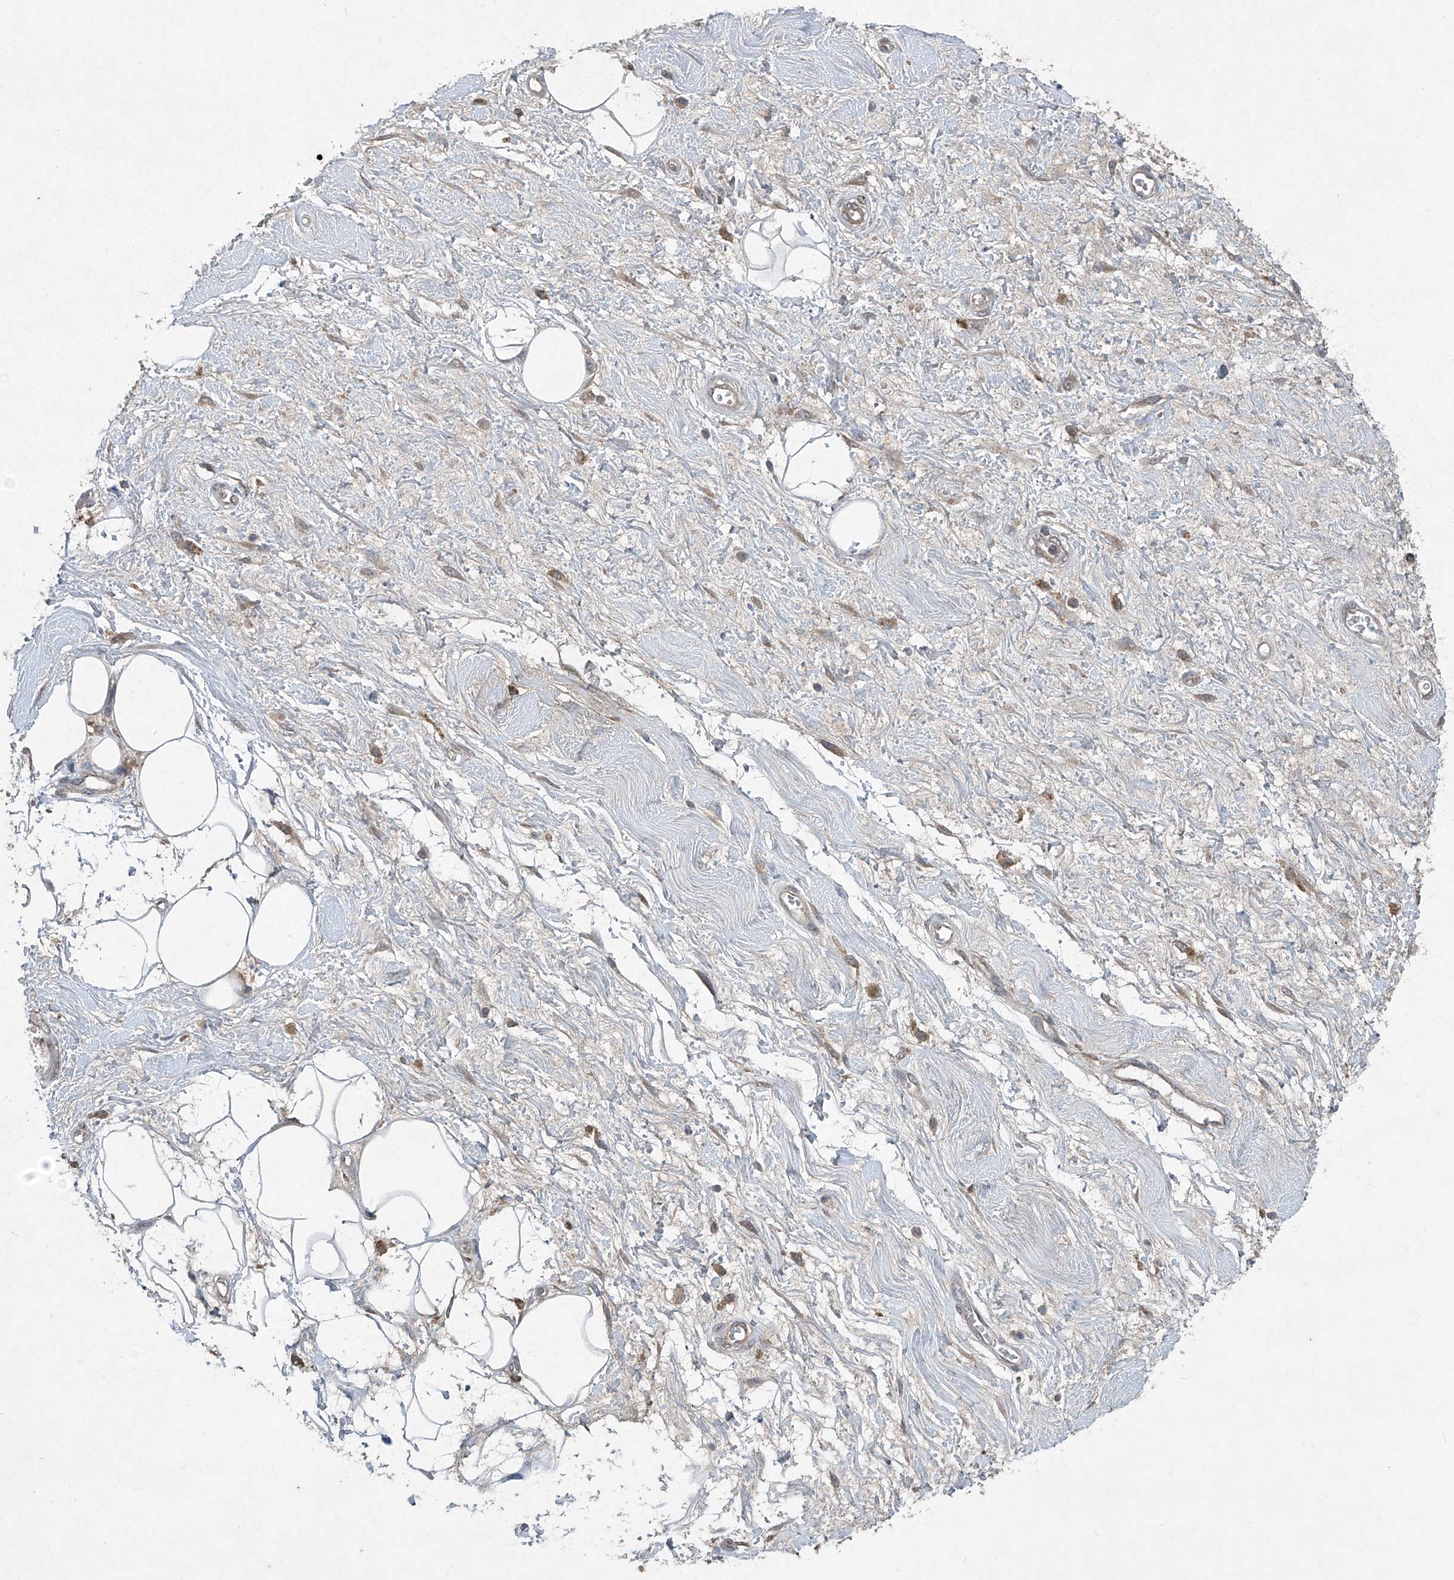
{"staining": {"intensity": "negative", "quantity": "none", "location": "none"}, "tissue": "adipose tissue", "cell_type": "Adipocytes", "image_type": "normal", "snomed": [{"axis": "morphology", "description": "Normal tissue, NOS"}, {"axis": "morphology", "description": "Adenocarcinoma, NOS"}, {"axis": "topography", "description": "Pancreas"}, {"axis": "topography", "description": "Peripheral nerve tissue"}], "caption": "This is an immunohistochemistry photomicrograph of unremarkable human adipose tissue. There is no expression in adipocytes.", "gene": "SUMF2", "patient": {"sex": "male", "age": 59}}